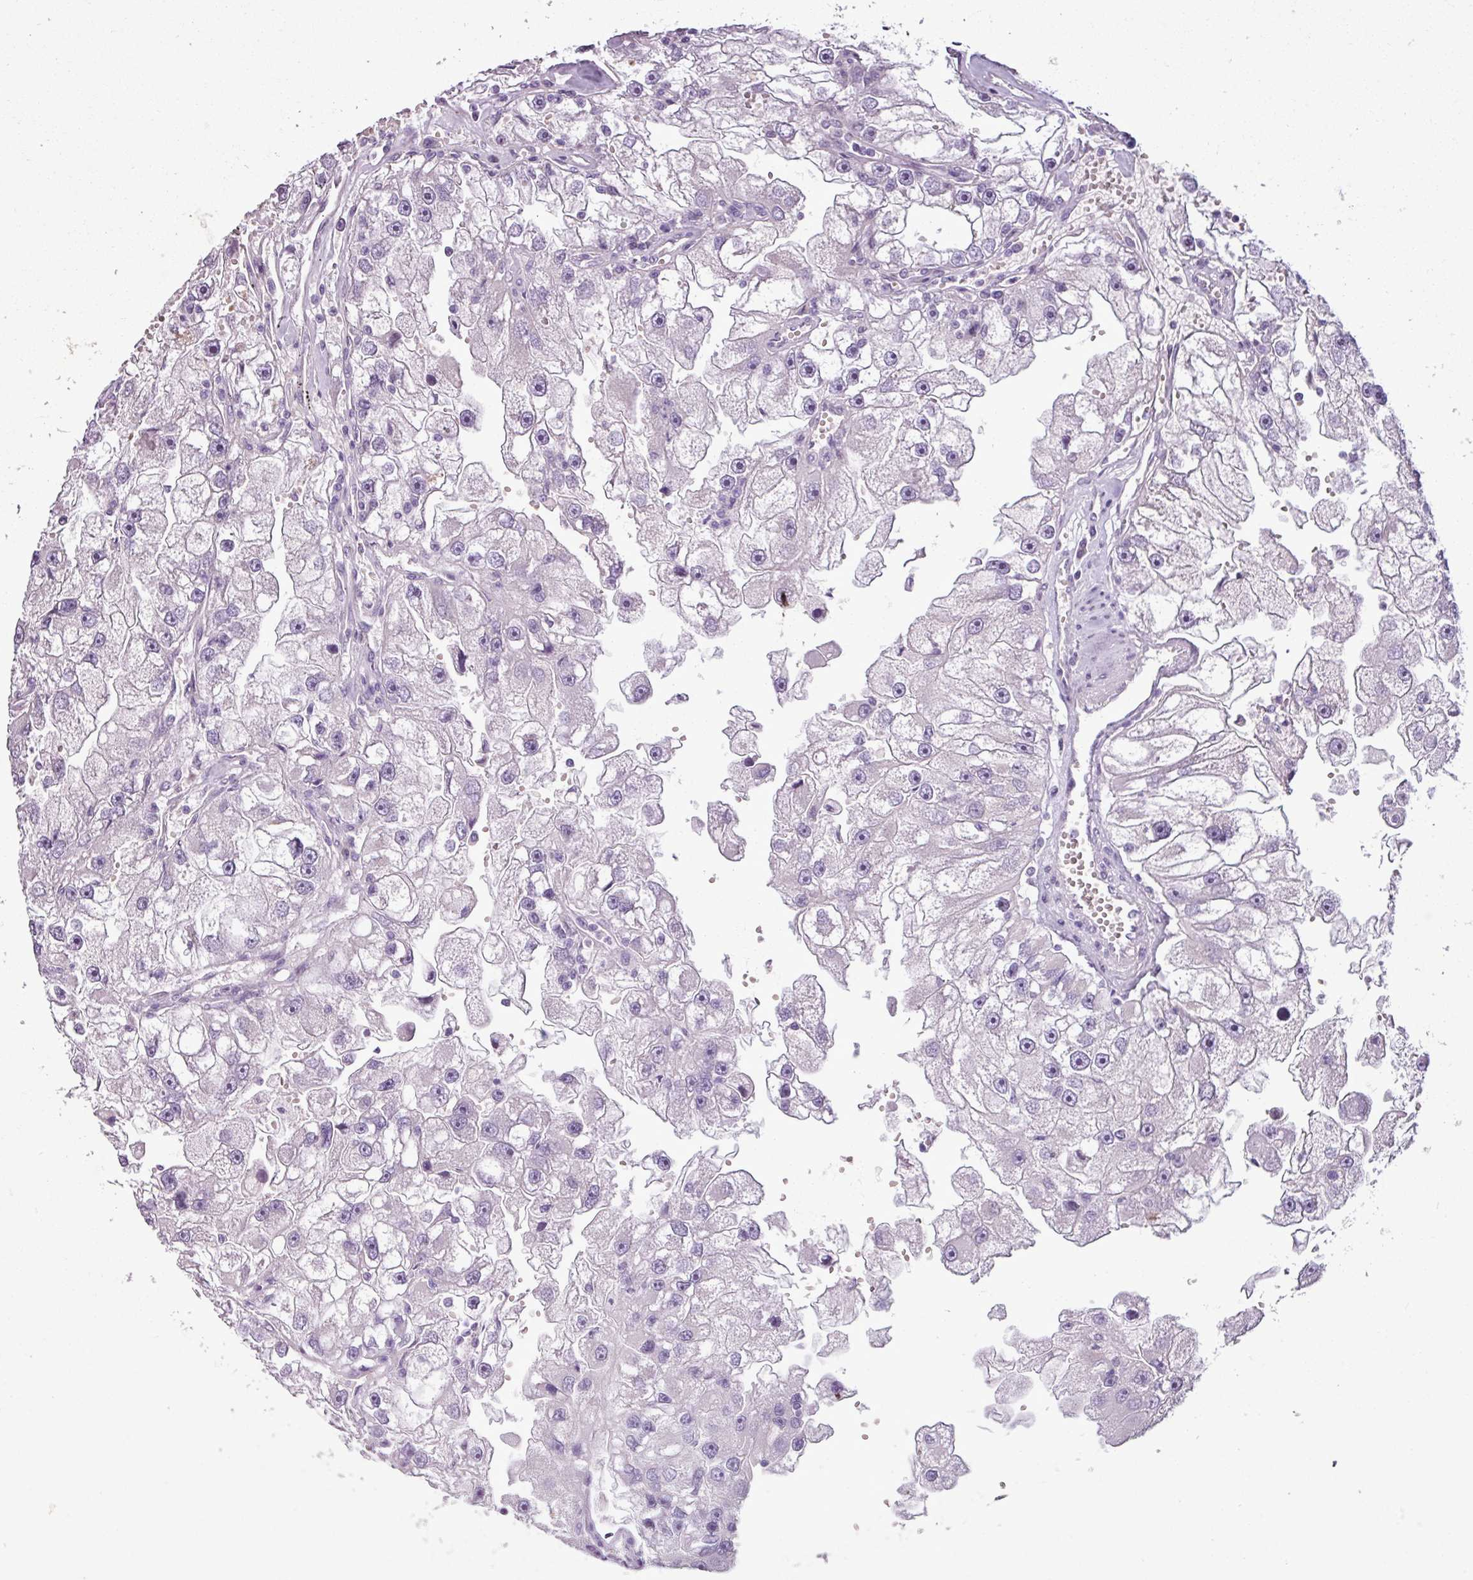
{"staining": {"intensity": "negative", "quantity": "none", "location": "none"}, "tissue": "renal cancer", "cell_type": "Tumor cells", "image_type": "cancer", "snomed": [{"axis": "morphology", "description": "Adenocarcinoma, NOS"}, {"axis": "topography", "description": "Kidney"}], "caption": "IHC photomicrograph of renal cancer stained for a protein (brown), which demonstrates no positivity in tumor cells.", "gene": "C9orf24", "patient": {"sex": "male", "age": 63}}